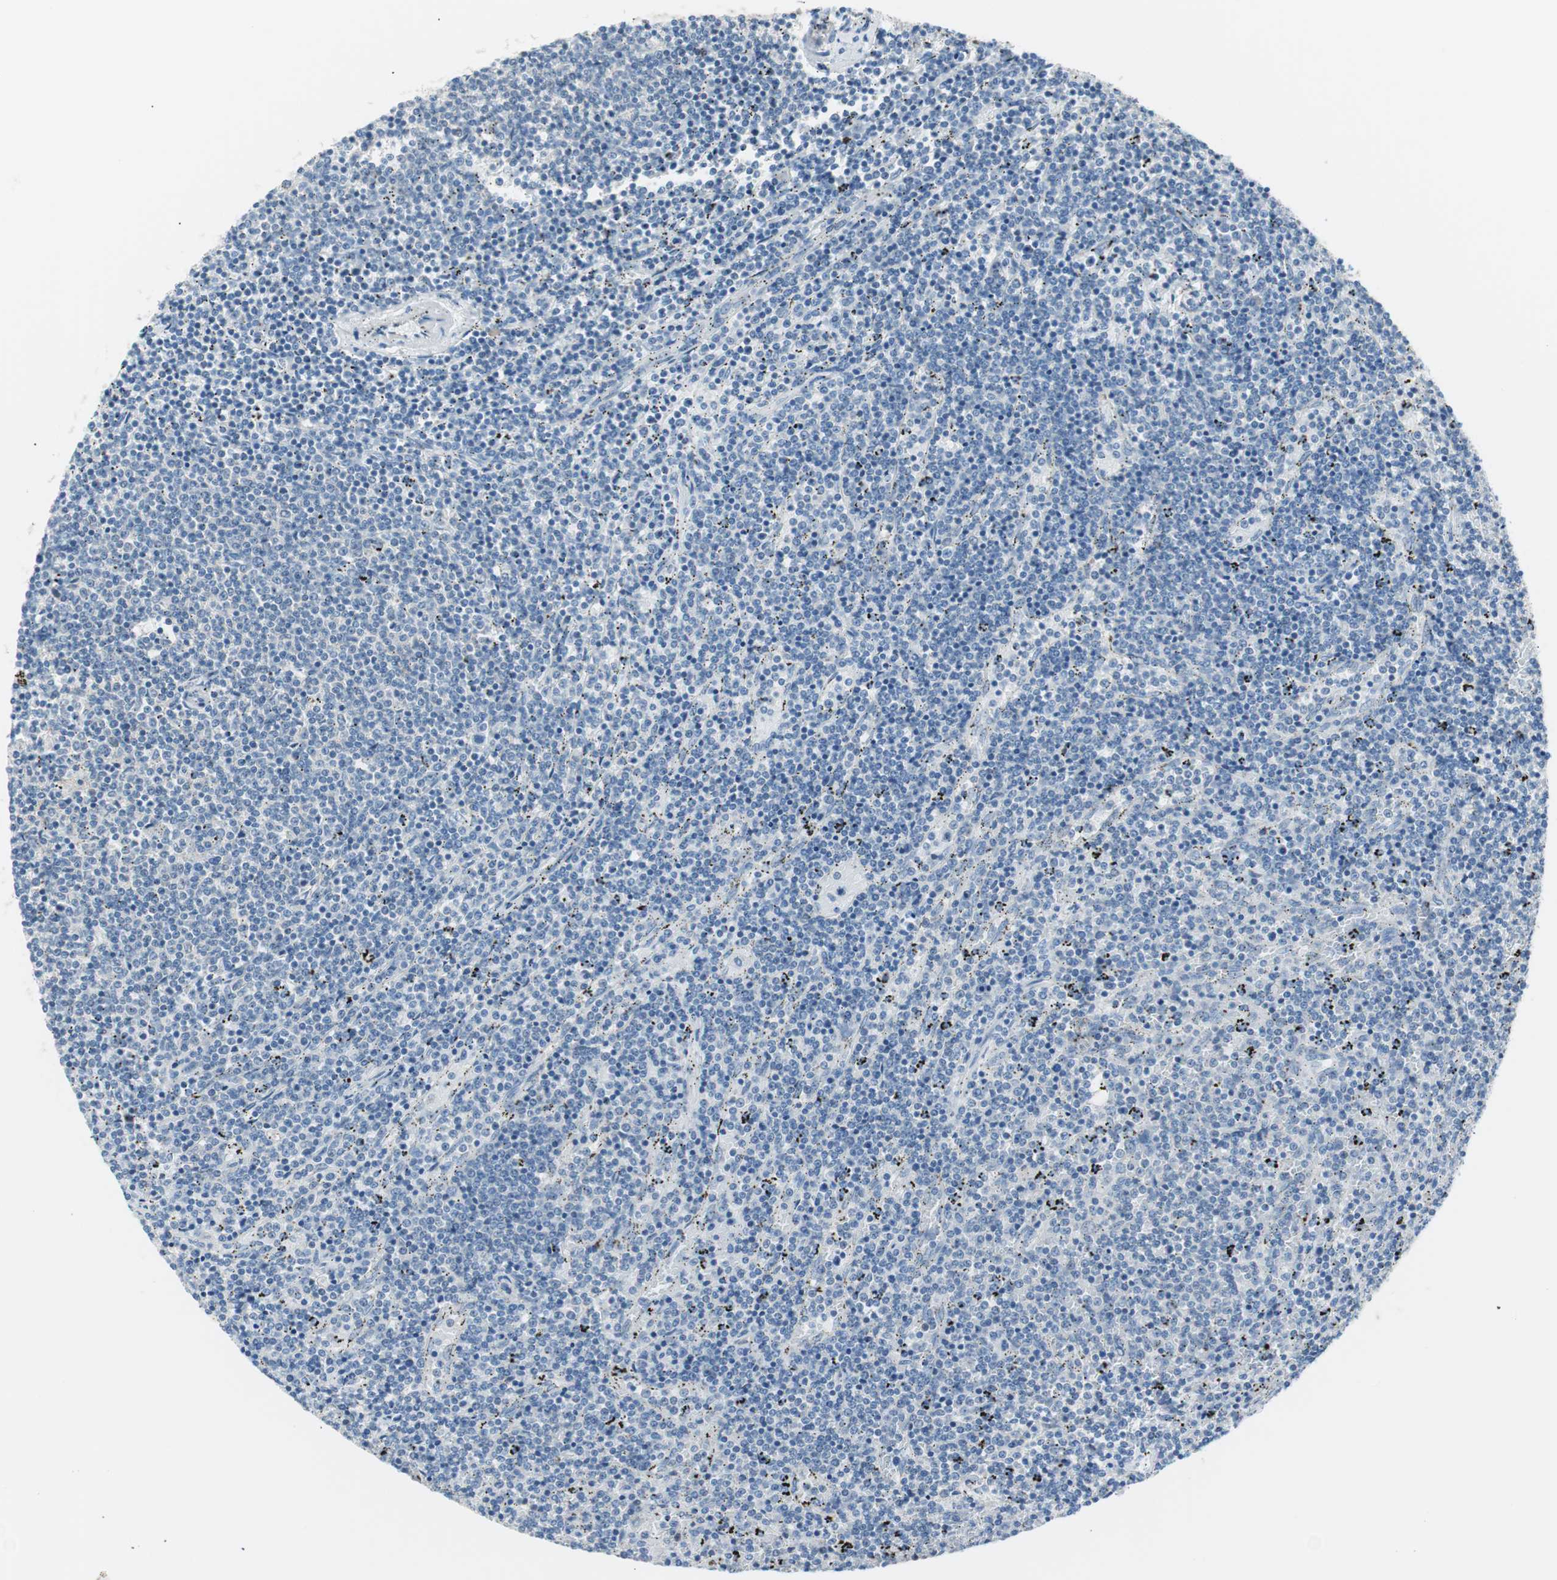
{"staining": {"intensity": "negative", "quantity": "none", "location": "none"}, "tissue": "lymphoma", "cell_type": "Tumor cells", "image_type": "cancer", "snomed": [{"axis": "morphology", "description": "Malignant lymphoma, non-Hodgkin's type, Low grade"}, {"axis": "topography", "description": "Spleen"}], "caption": "Tumor cells show no significant positivity in lymphoma.", "gene": "VIL1", "patient": {"sex": "female", "age": 50}}